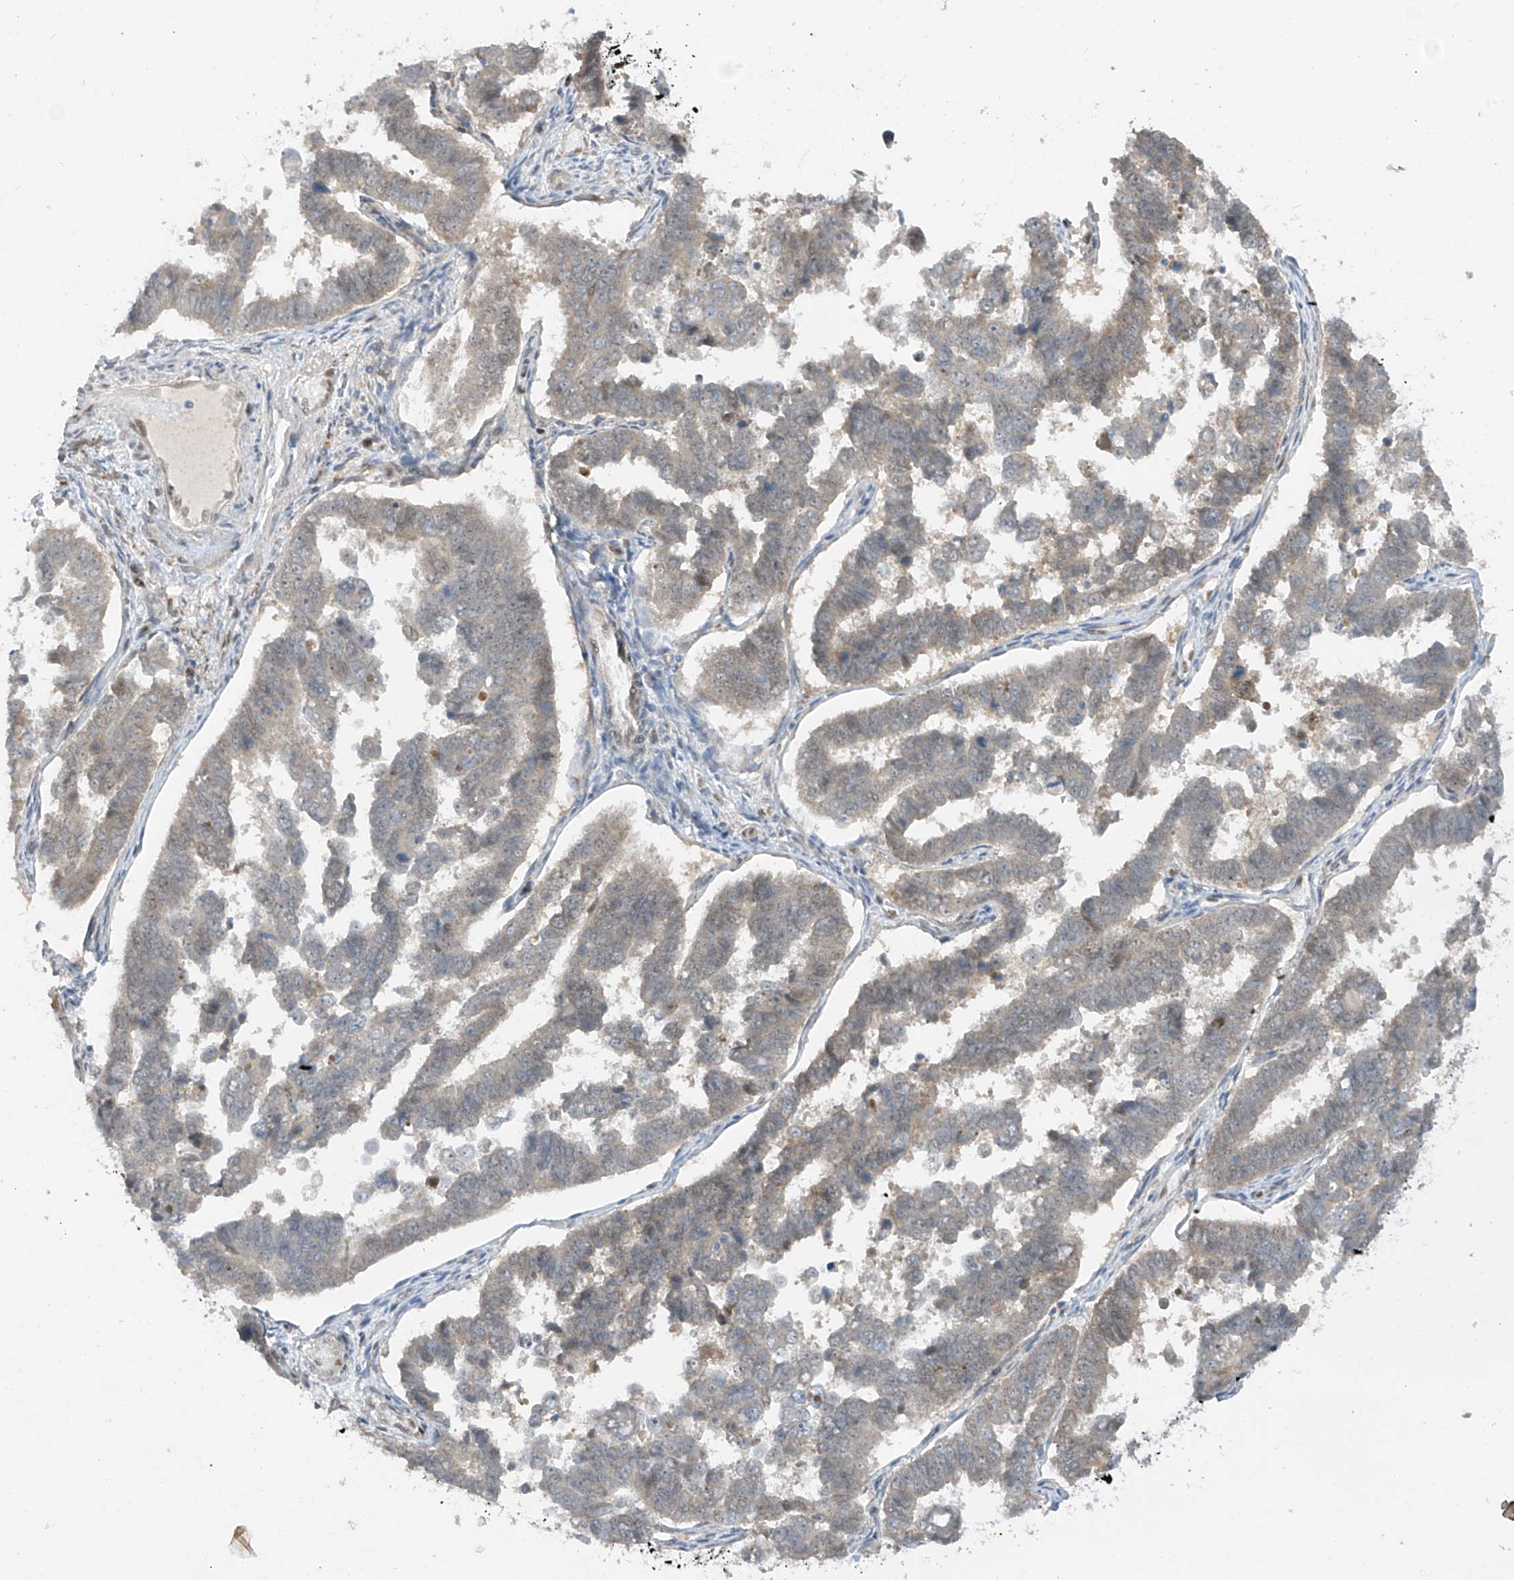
{"staining": {"intensity": "negative", "quantity": "none", "location": "none"}, "tissue": "endometrial cancer", "cell_type": "Tumor cells", "image_type": "cancer", "snomed": [{"axis": "morphology", "description": "Adenocarcinoma, NOS"}, {"axis": "topography", "description": "Endometrium"}], "caption": "A high-resolution photomicrograph shows immunohistochemistry (IHC) staining of adenocarcinoma (endometrial), which exhibits no significant staining in tumor cells. The staining was performed using DAB to visualize the protein expression in brown, while the nuclei were stained in blue with hematoxylin (Magnification: 20x).", "gene": "PM20D2", "patient": {"sex": "female", "age": 75}}